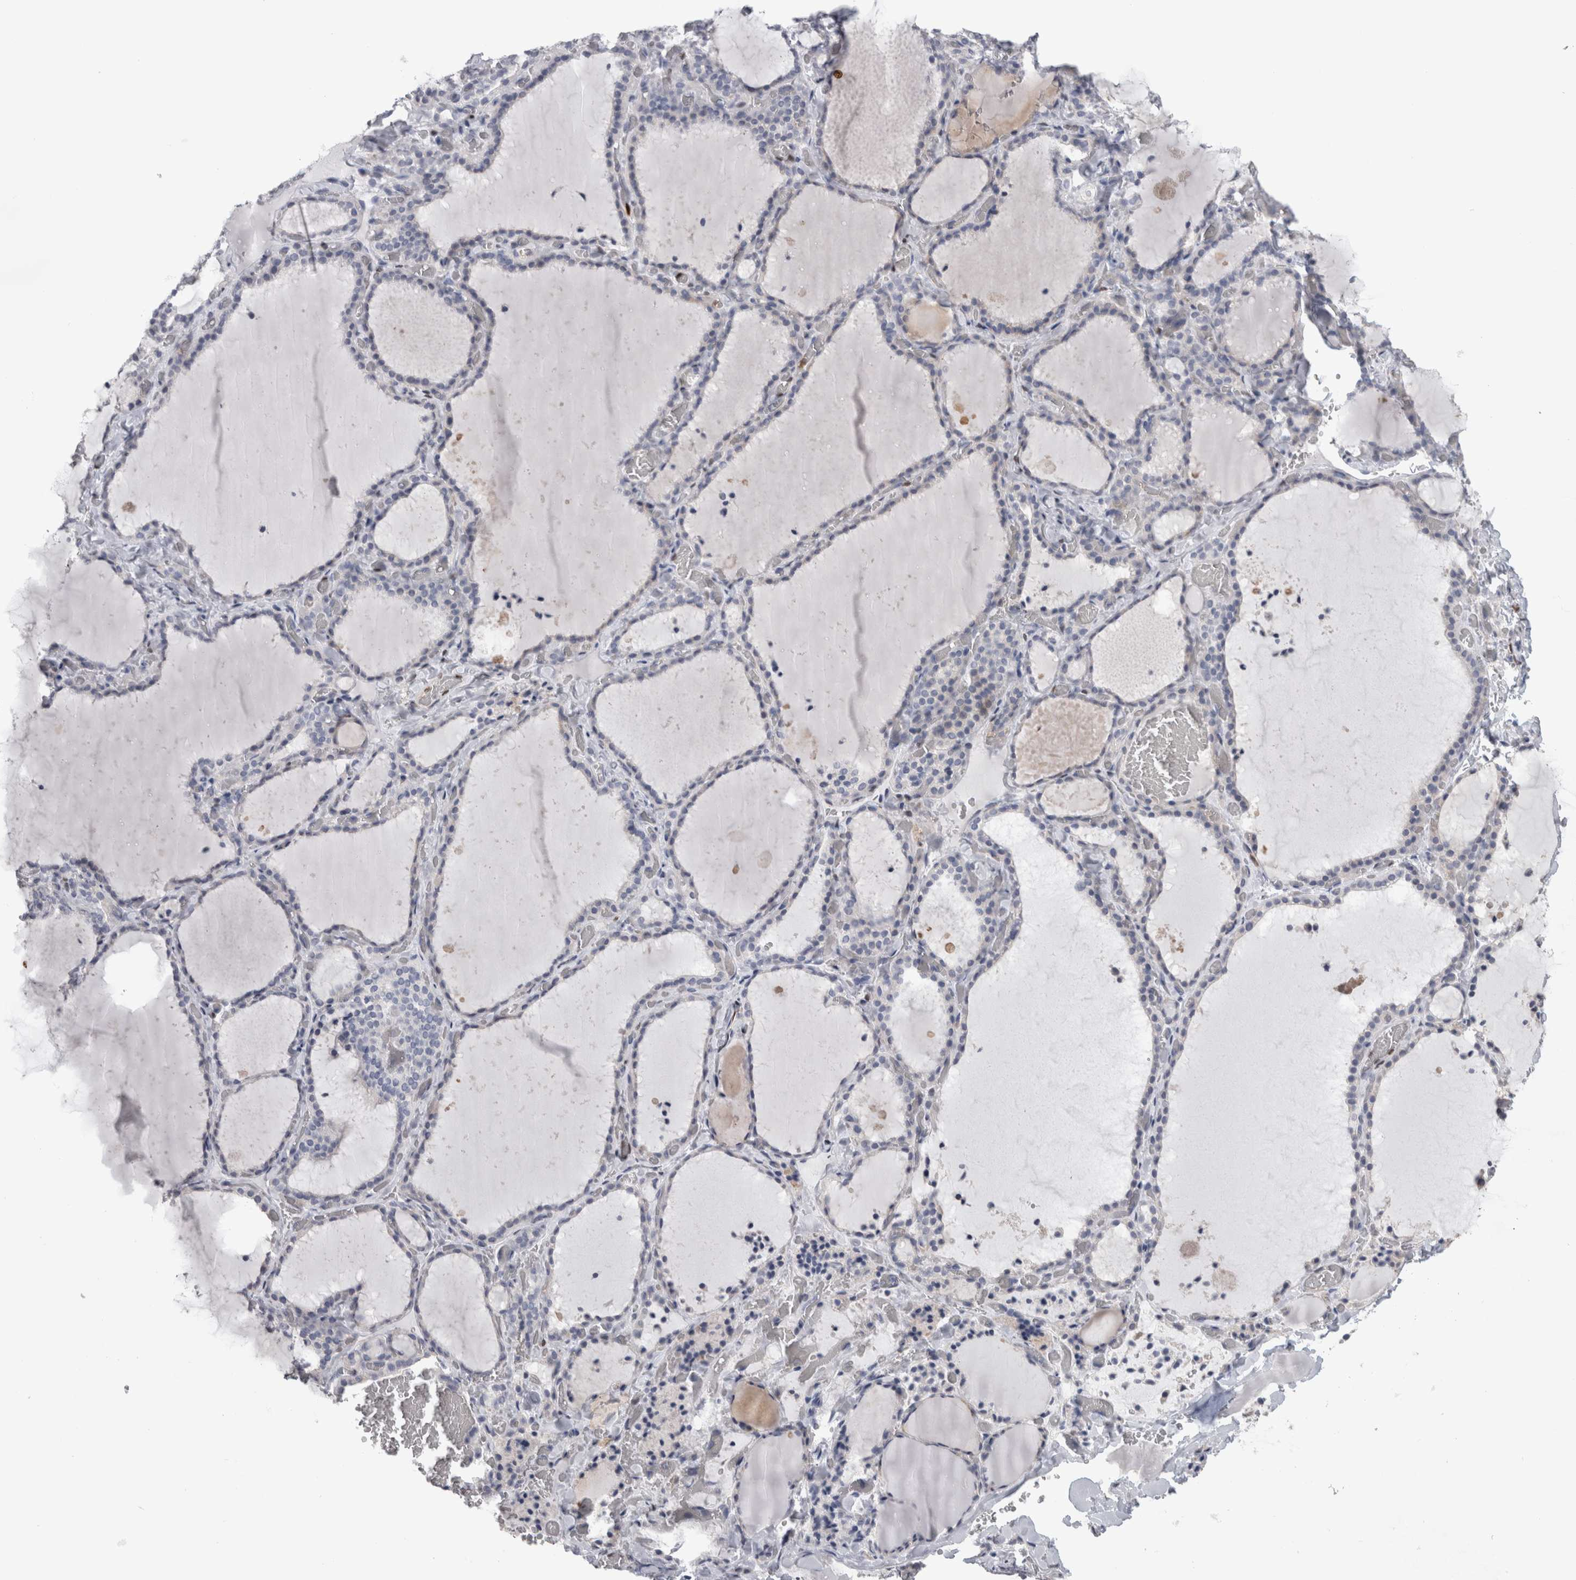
{"staining": {"intensity": "negative", "quantity": "none", "location": "none"}, "tissue": "thyroid gland", "cell_type": "Glandular cells", "image_type": "normal", "snomed": [{"axis": "morphology", "description": "Normal tissue, NOS"}, {"axis": "topography", "description": "Thyroid gland"}], "caption": "Protein analysis of unremarkable thyroid gland exhibits no significant positivity in glandular cells.", "gene": "IL33", "patient": {"sex": "female", "age": 22}}